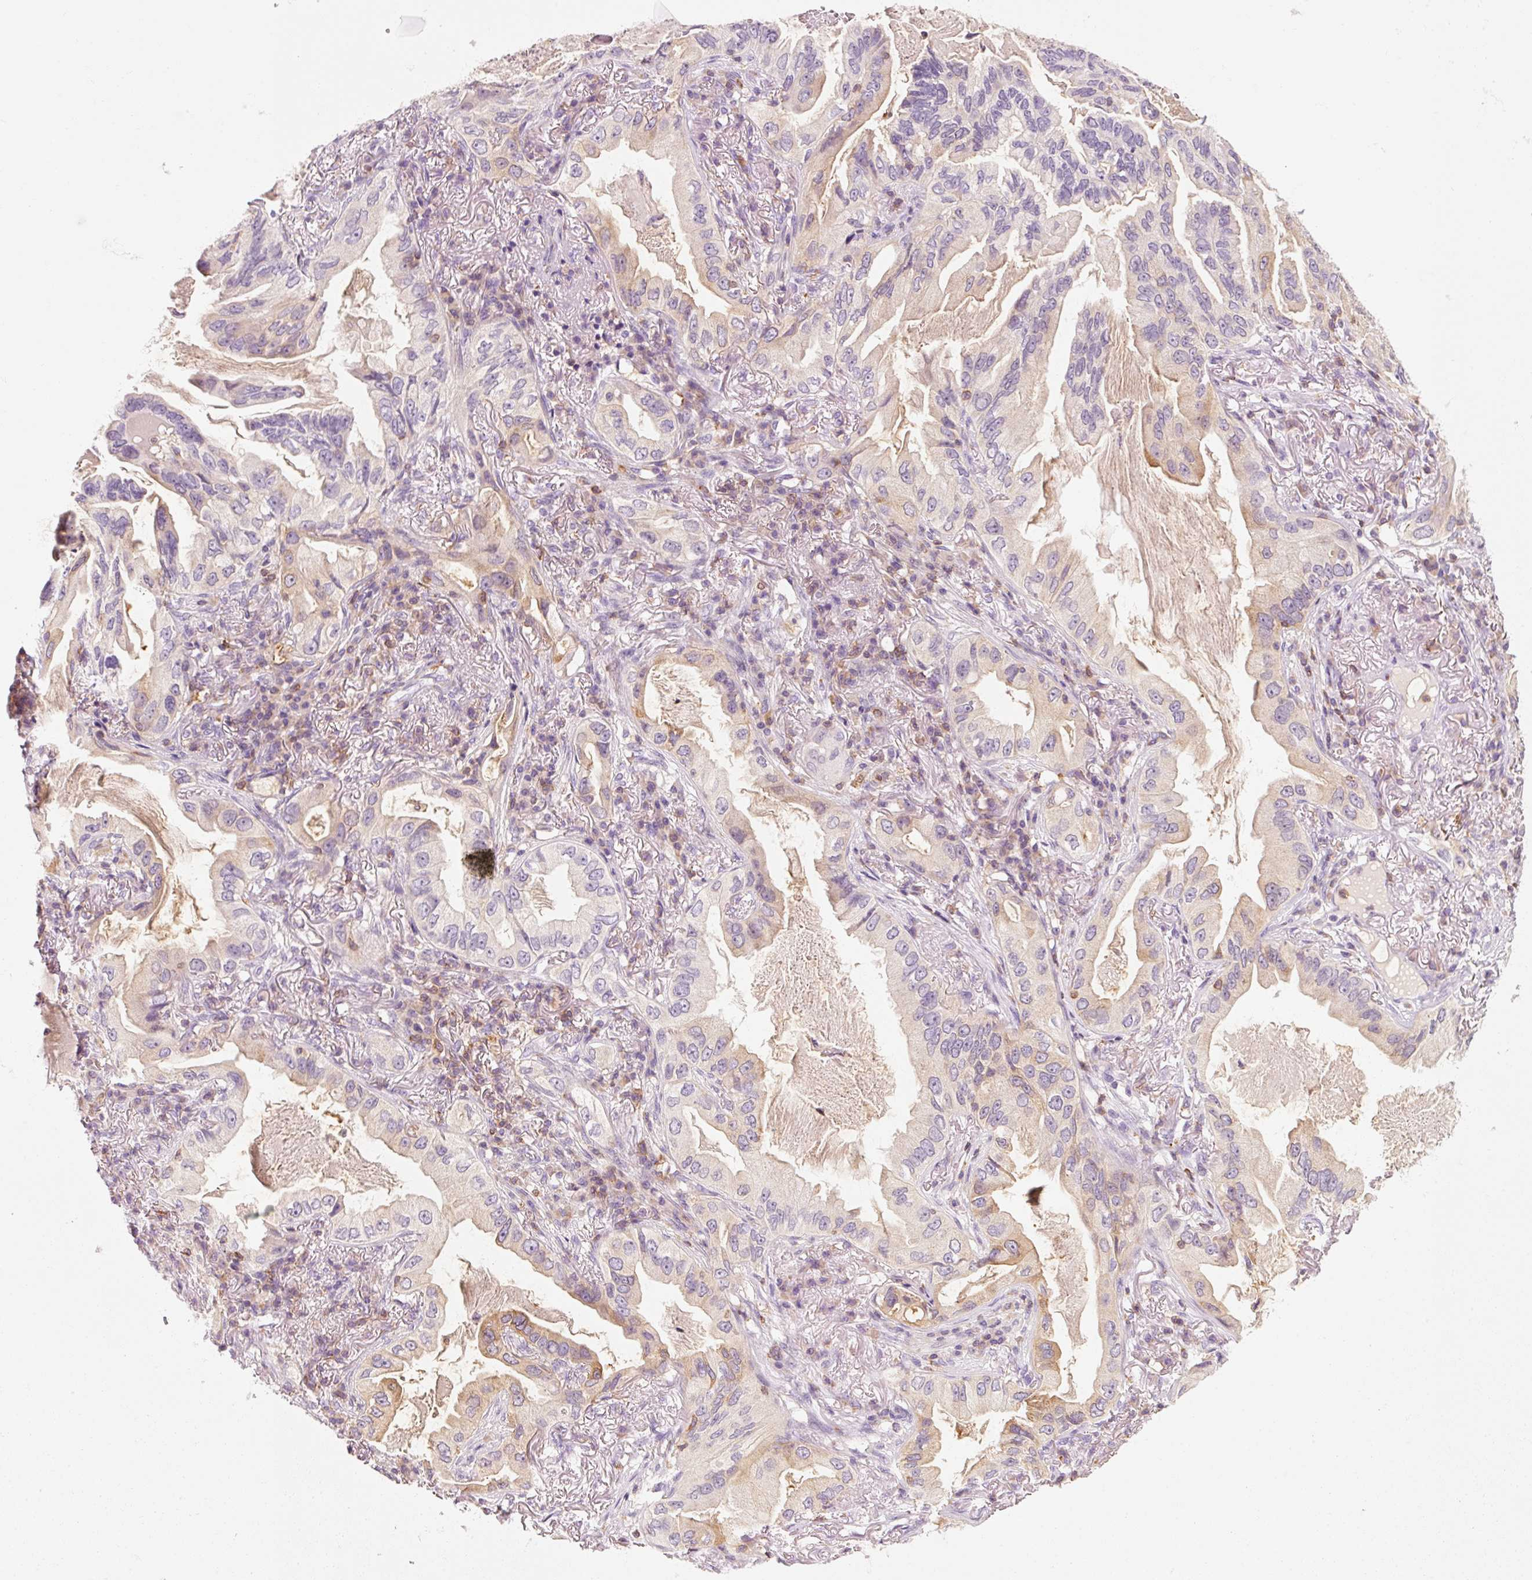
{"staining": {"intensity": "weak", "quantity": "<25%", "location": "cytoplasmic/membranous"}, "tissue": "lung cancer", "cell_type": "Tumor cells", "image_type": "cancer", "snomed": [{"axis": "morphology", "description": "Adenocarcinoma, NOS"}, {"axis": "topography", "description": "Lung"}], "caption": "Tumor cells show no significant protein positivity in adenocarcinoma (lung).", "gene": "OR8K1", "patient": {"sex": "female", "age": 69}}